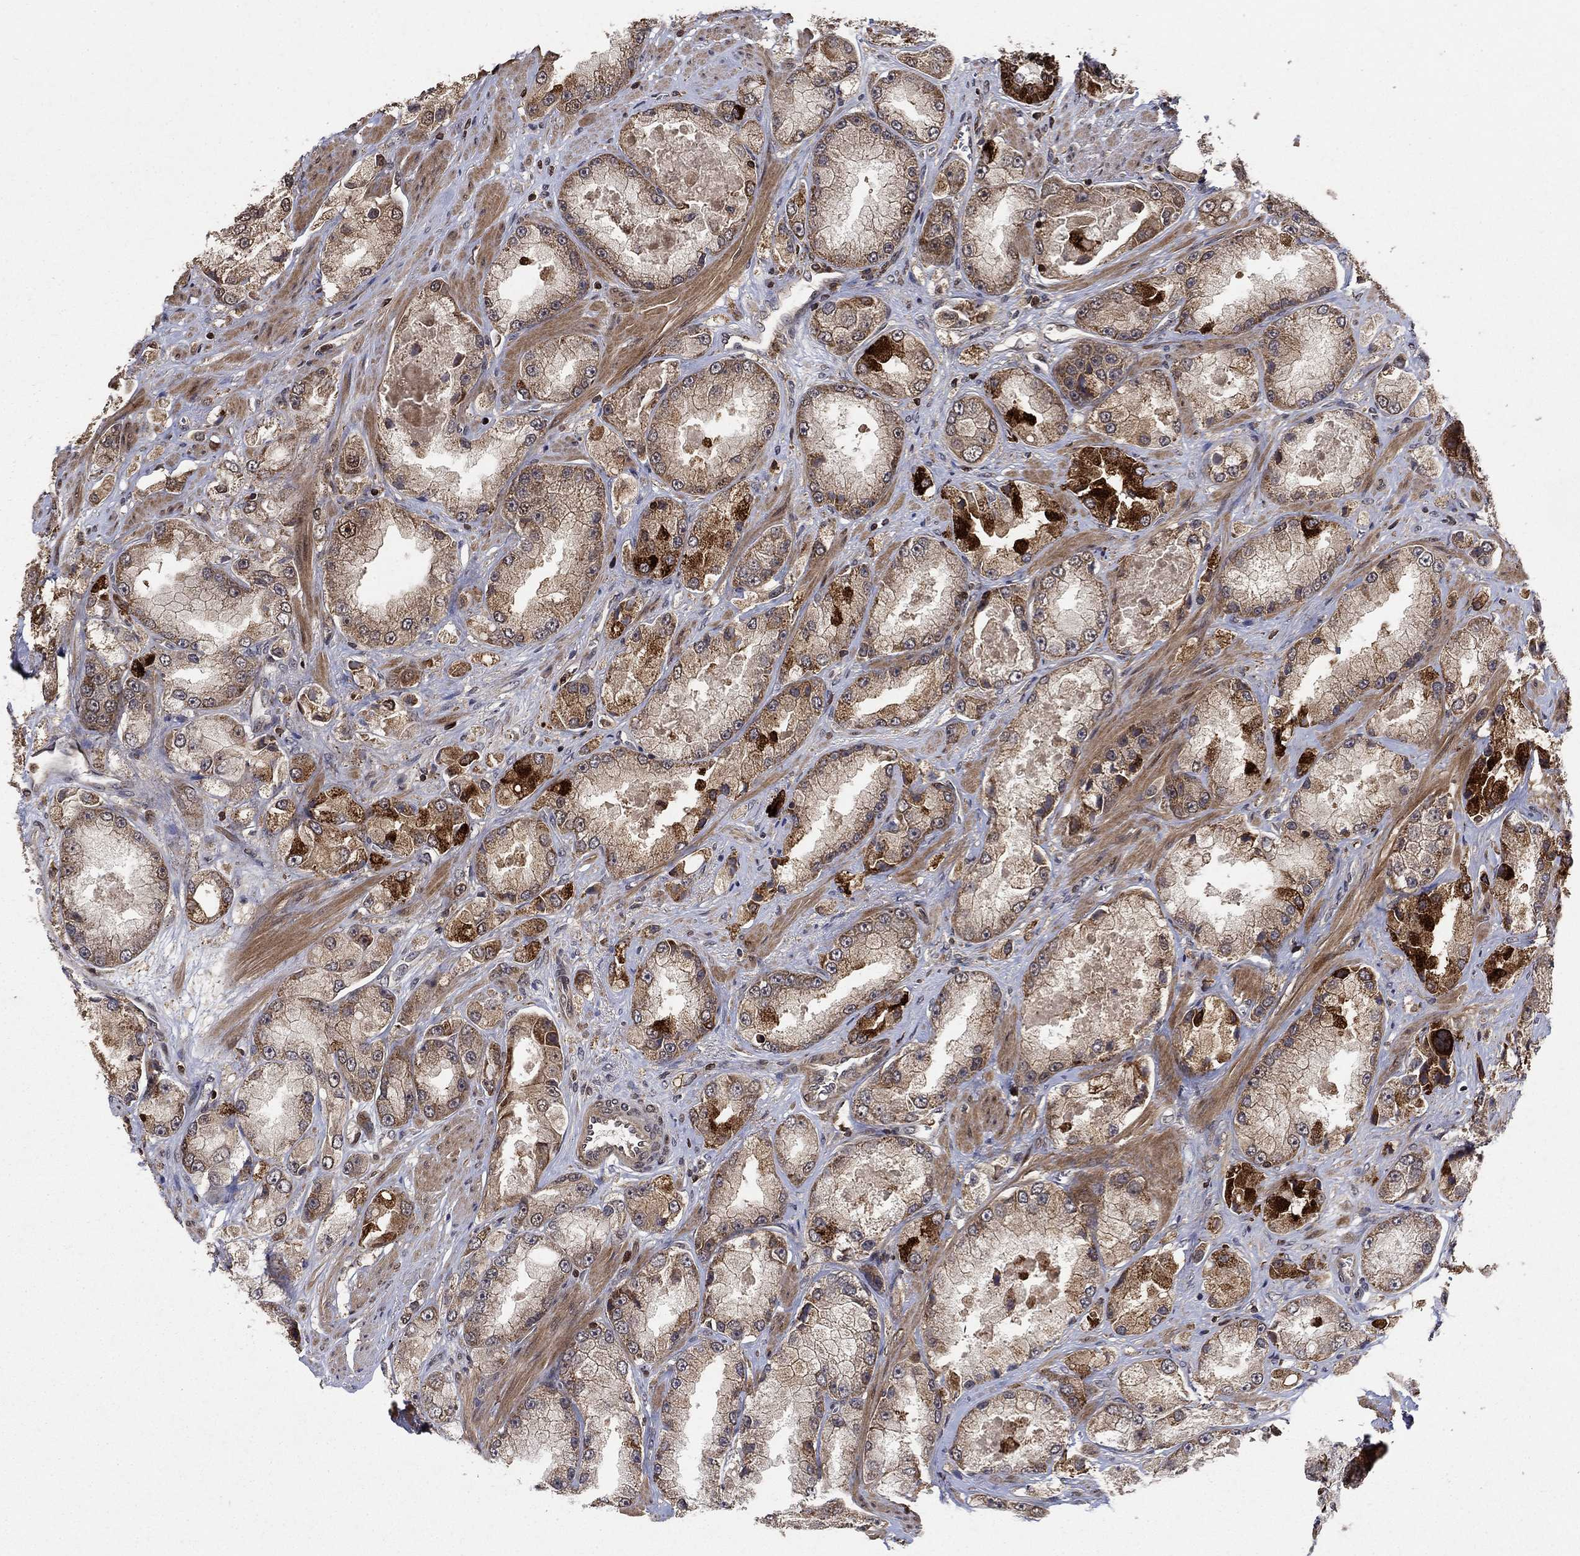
{"staining": {"intensity": "strong", "quantity": "<25%", "location": "cytoplasmic/membranous"}, "tissue": "prostate cancer", "cell_type": "Tumor cells", "image_type": "cancer", "snomed": [{"axis": "morphology", "description": "Adenocarcinoma, NOS"}, {"axis": "topography", "description": "Prostate and seminal vesicle, NOS"}, {"axis": "topography", "description": "Prostate"}], "caption": "Immunohistochemistry micrograph of neoplastic tissue: human prostate adenocarcinoma stained using immunohistochemistry shows medium levels of strong protein expression localized specifically in the cytoplasmic/membranous of tumor cells, appearing as a cytoplasmic/membranous brown color.", "gene": "CCDC66", "patient": {"sex": "male", "age": 64}}